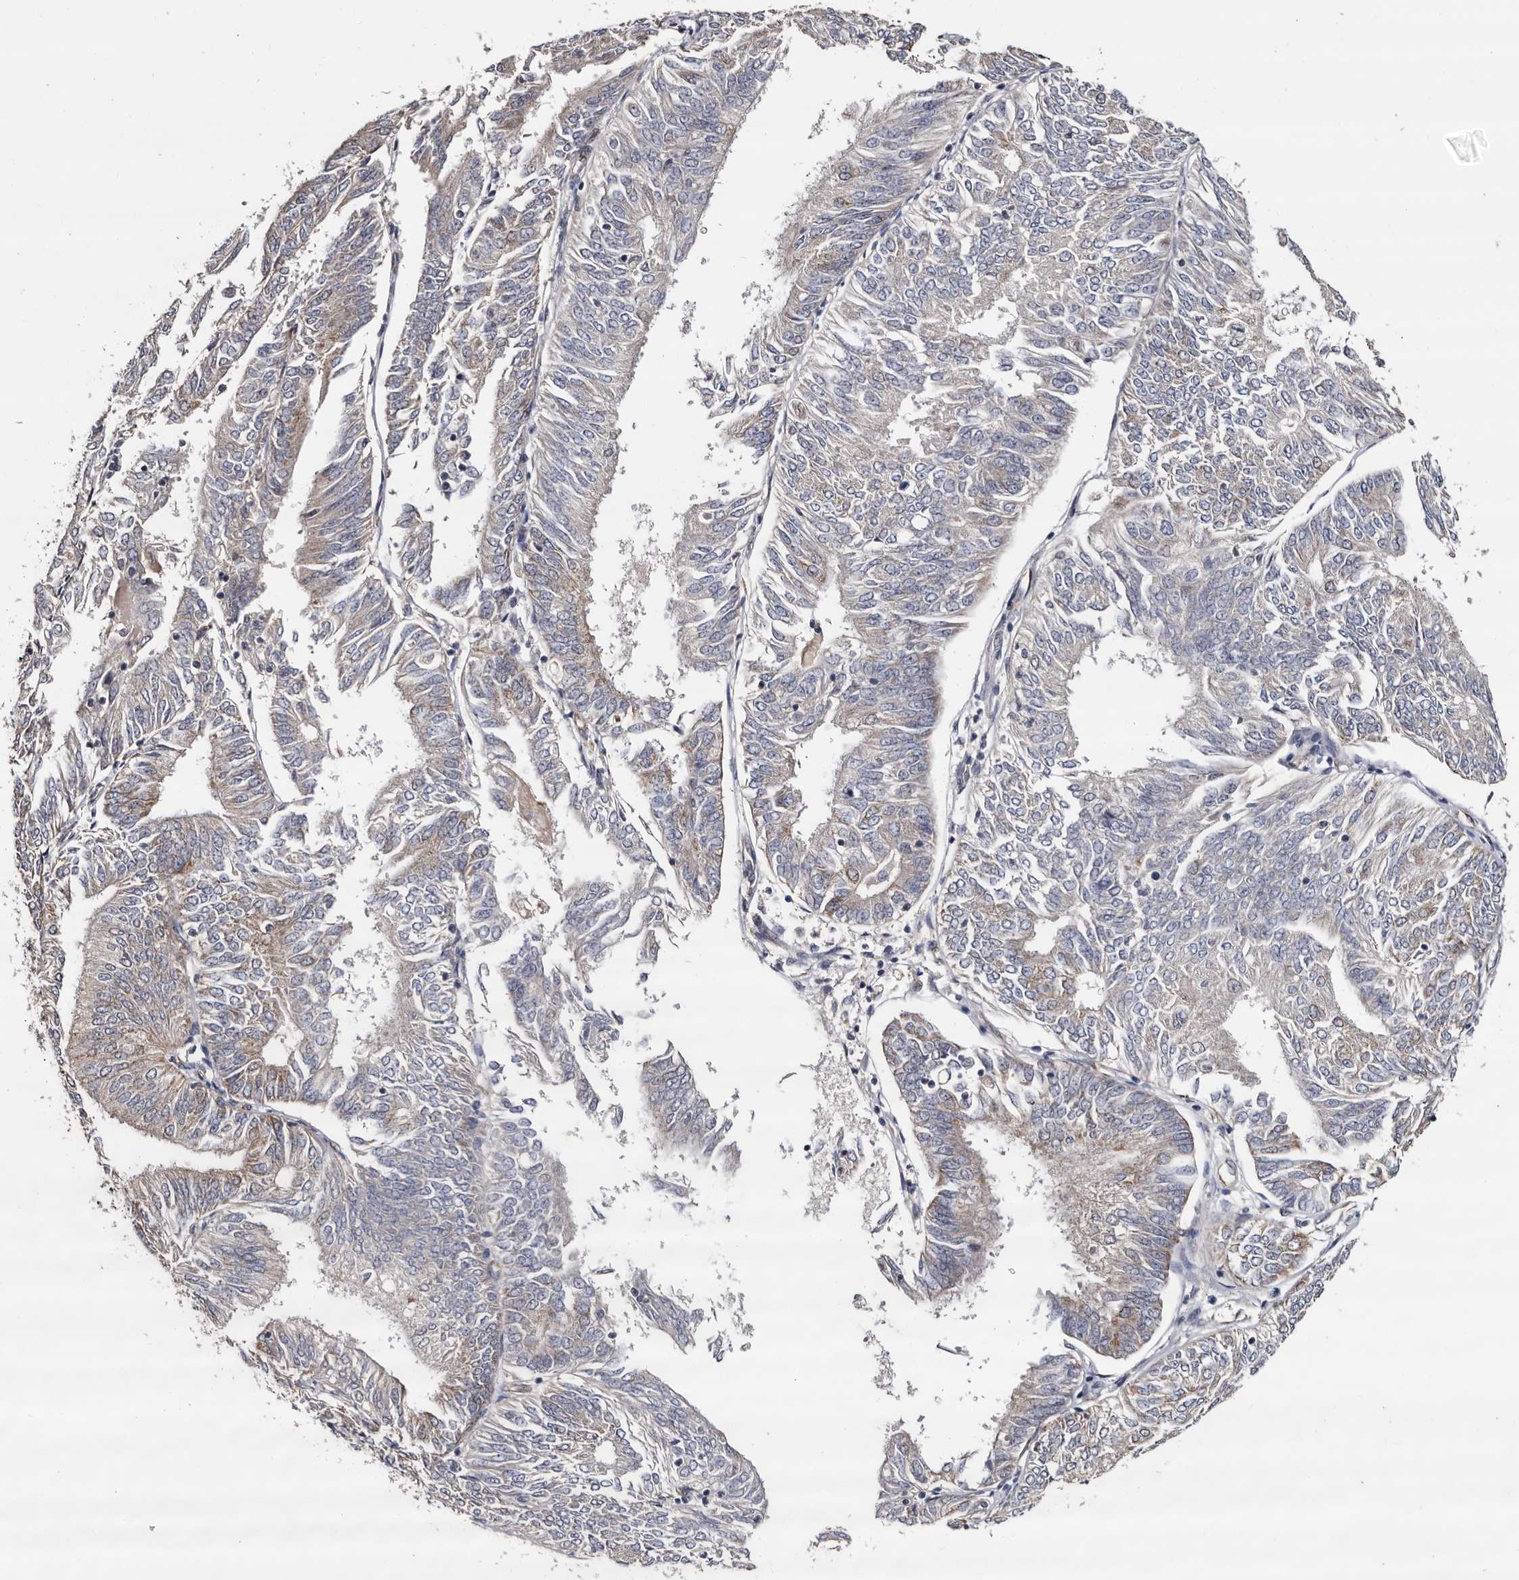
{"staining": {"intensity": "weak", "quantity": "25%-75%", "location": "cytoplasmic/membranous"}, "tissue": "endometrial cancer", "cell_type": "Tumor cells", "image_type": "cancer", "snomed": [{"axis": "morphology", "description": "Adenocarcinoma, NOS"}, {"axis": "topography", "description": "Endometrium"}], "caption": "Immunohistochemical staining of human endometrial cancer (adenocarcinoma) displays low levels of weak cytoplasmic/membranous protein positivity in approximately 25%-75% of tumor cells. (IHC, brightfield microscopy, high magnification).", "gene": "ARMCX2", "patient": {"sex": "female", "age": 58}}